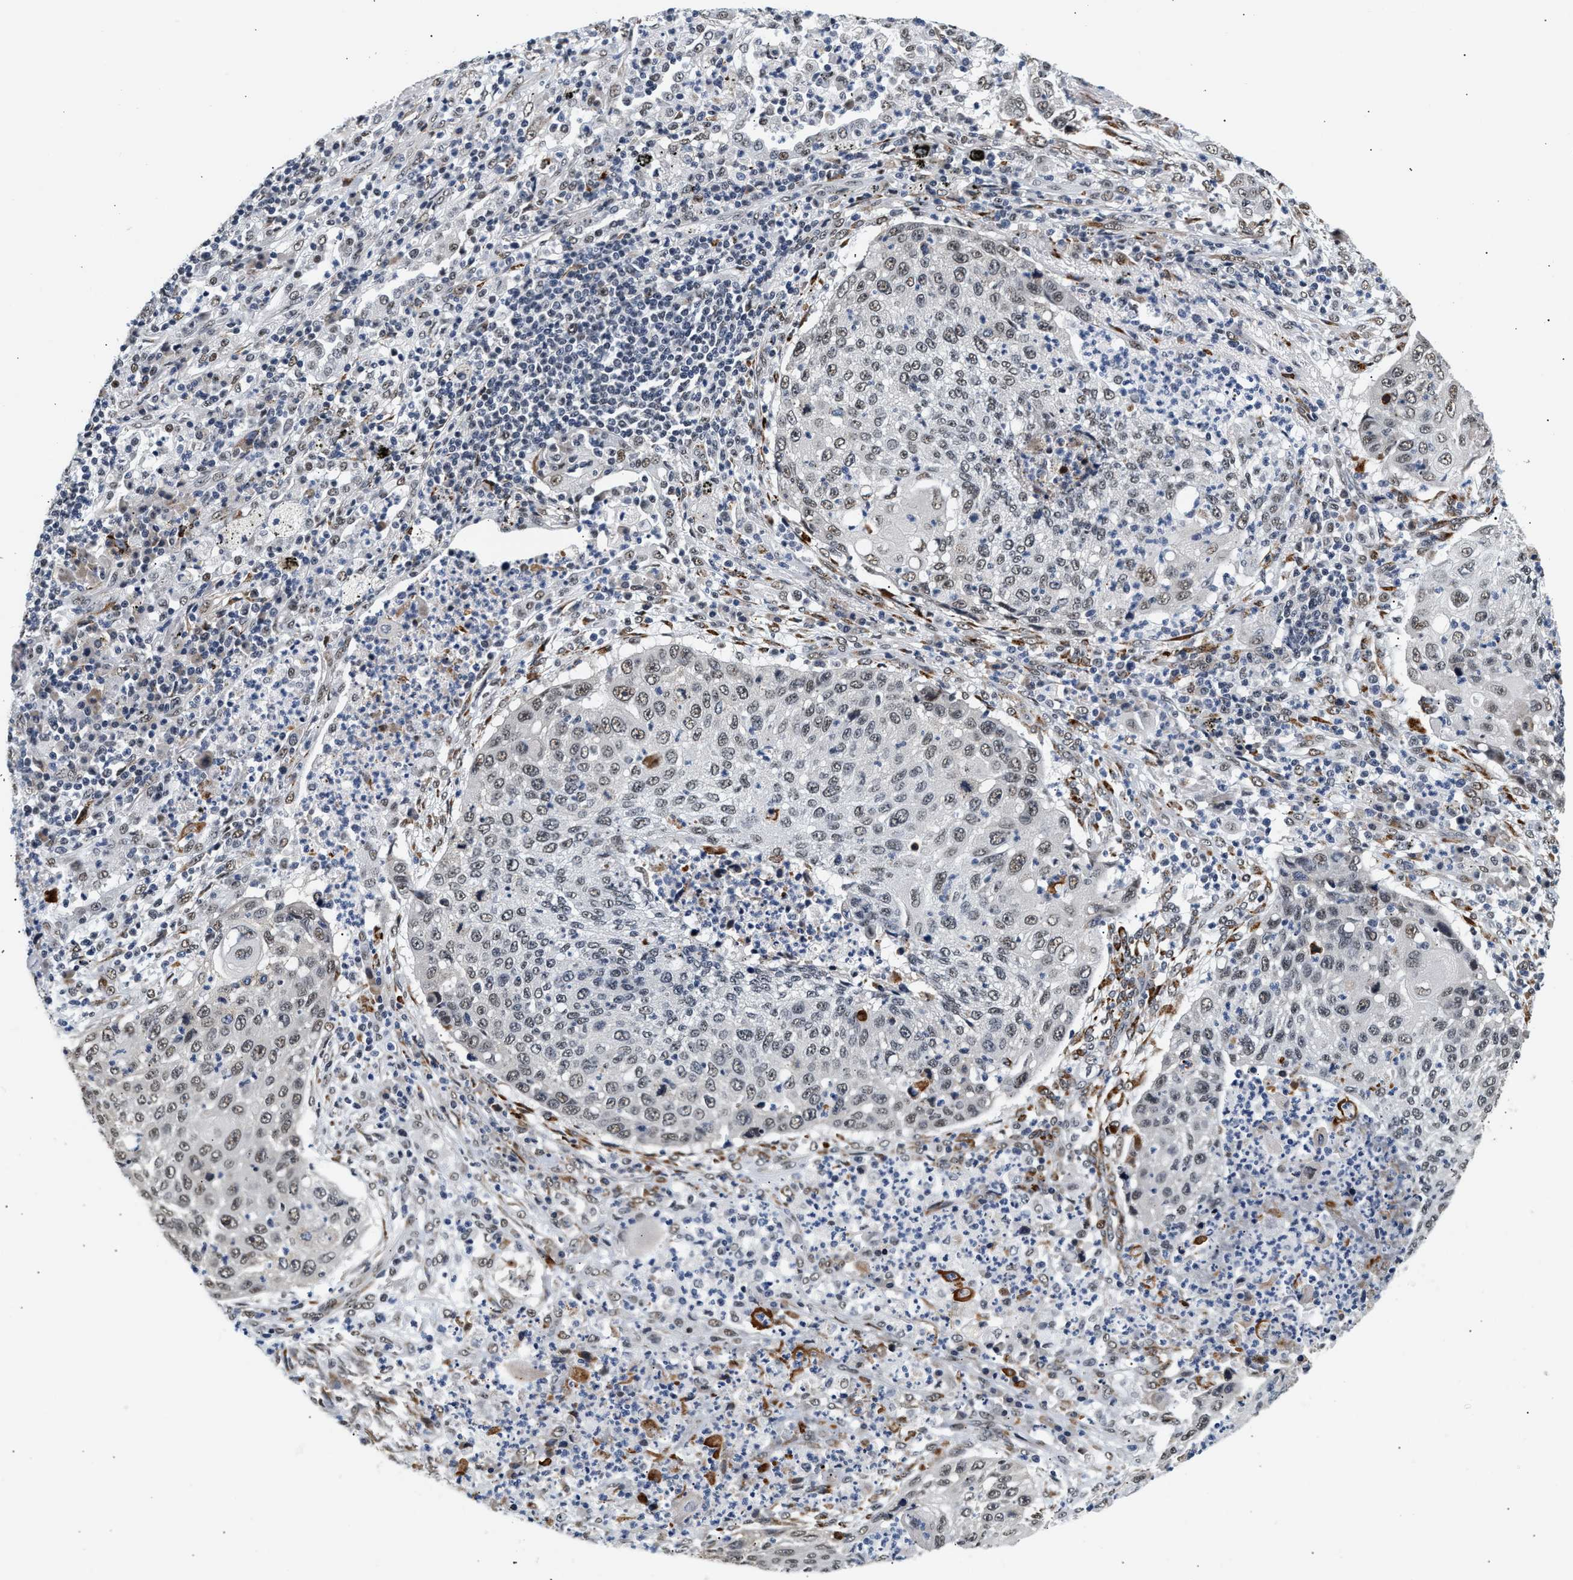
{"staining": {"intensity": "weak", "quantity": ">75%", "location": "nuclear"}, "tissue": "lung cancer", "cell_type": "Tumor cells", "image_type": "cancer", "snomed": [{"axis": "morphology", "description": "Squamous cell carcinoma, NOS"}, {"axis": "topography", "description": "Lung"}], "caption": "Human lung cancer stained for a protein (brown) displays weak nuclear positive expression in about >75% of tumor cells.", "gene": "THOC1", "patient": {"sex": "female", "age": 63}}